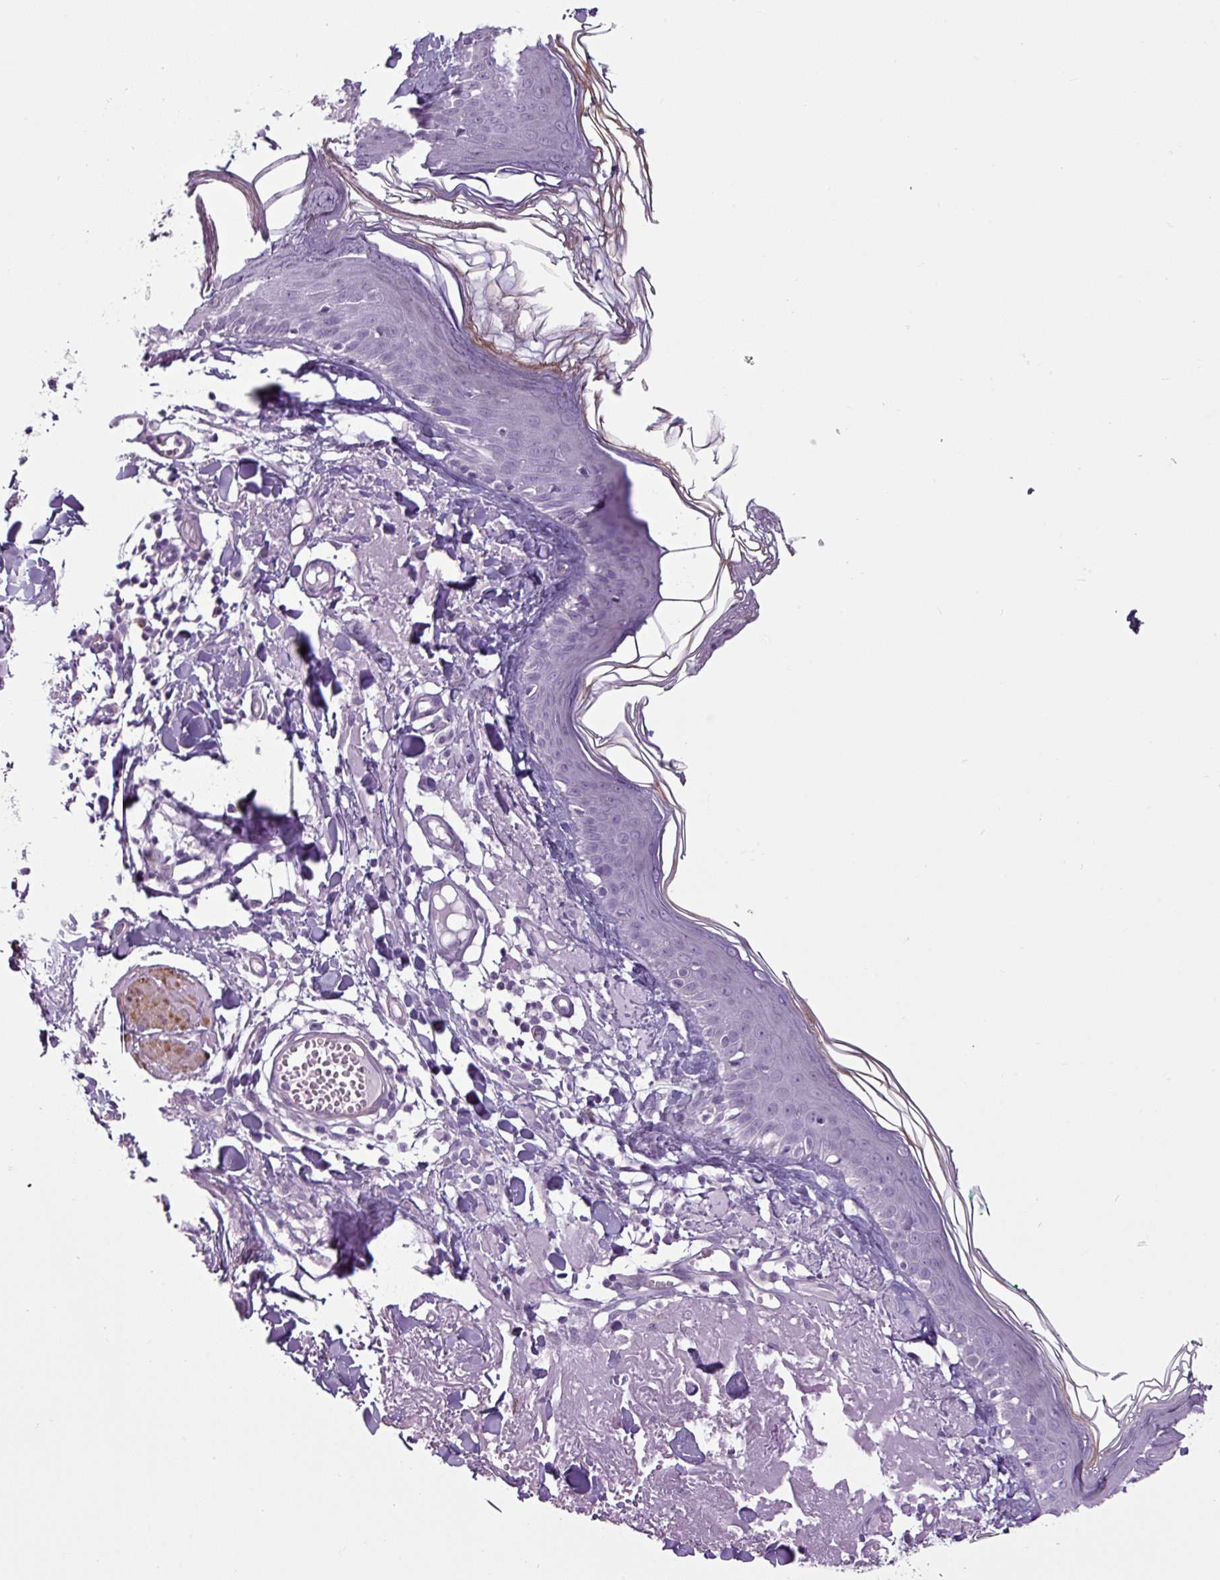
{"staining": {"intensity": "negative", "quantity": "none", "location": "none"}, "tissue": "skin", "cell_type": "Fibroblasts", "image_type": "normal", "snomed": [{"axis": "morphology", "description": "Normal tissue, NOS"}, {"axis": "morphology", "description": "Malignant melanoma, NOS"}, {"axis": "topography", "description": "Skin"}], "caption": "Photomicrograph shows no significant protein staining in fibroblasts of normal skin. (Stains: DAB (3,3'-diaminobenzidine) IHC with hematoxylin counter stain, Microscopy: brightfield microscopy at high magnification).", "gene": "ATP10A", "patient": {"sex": "male", "age": 80}}